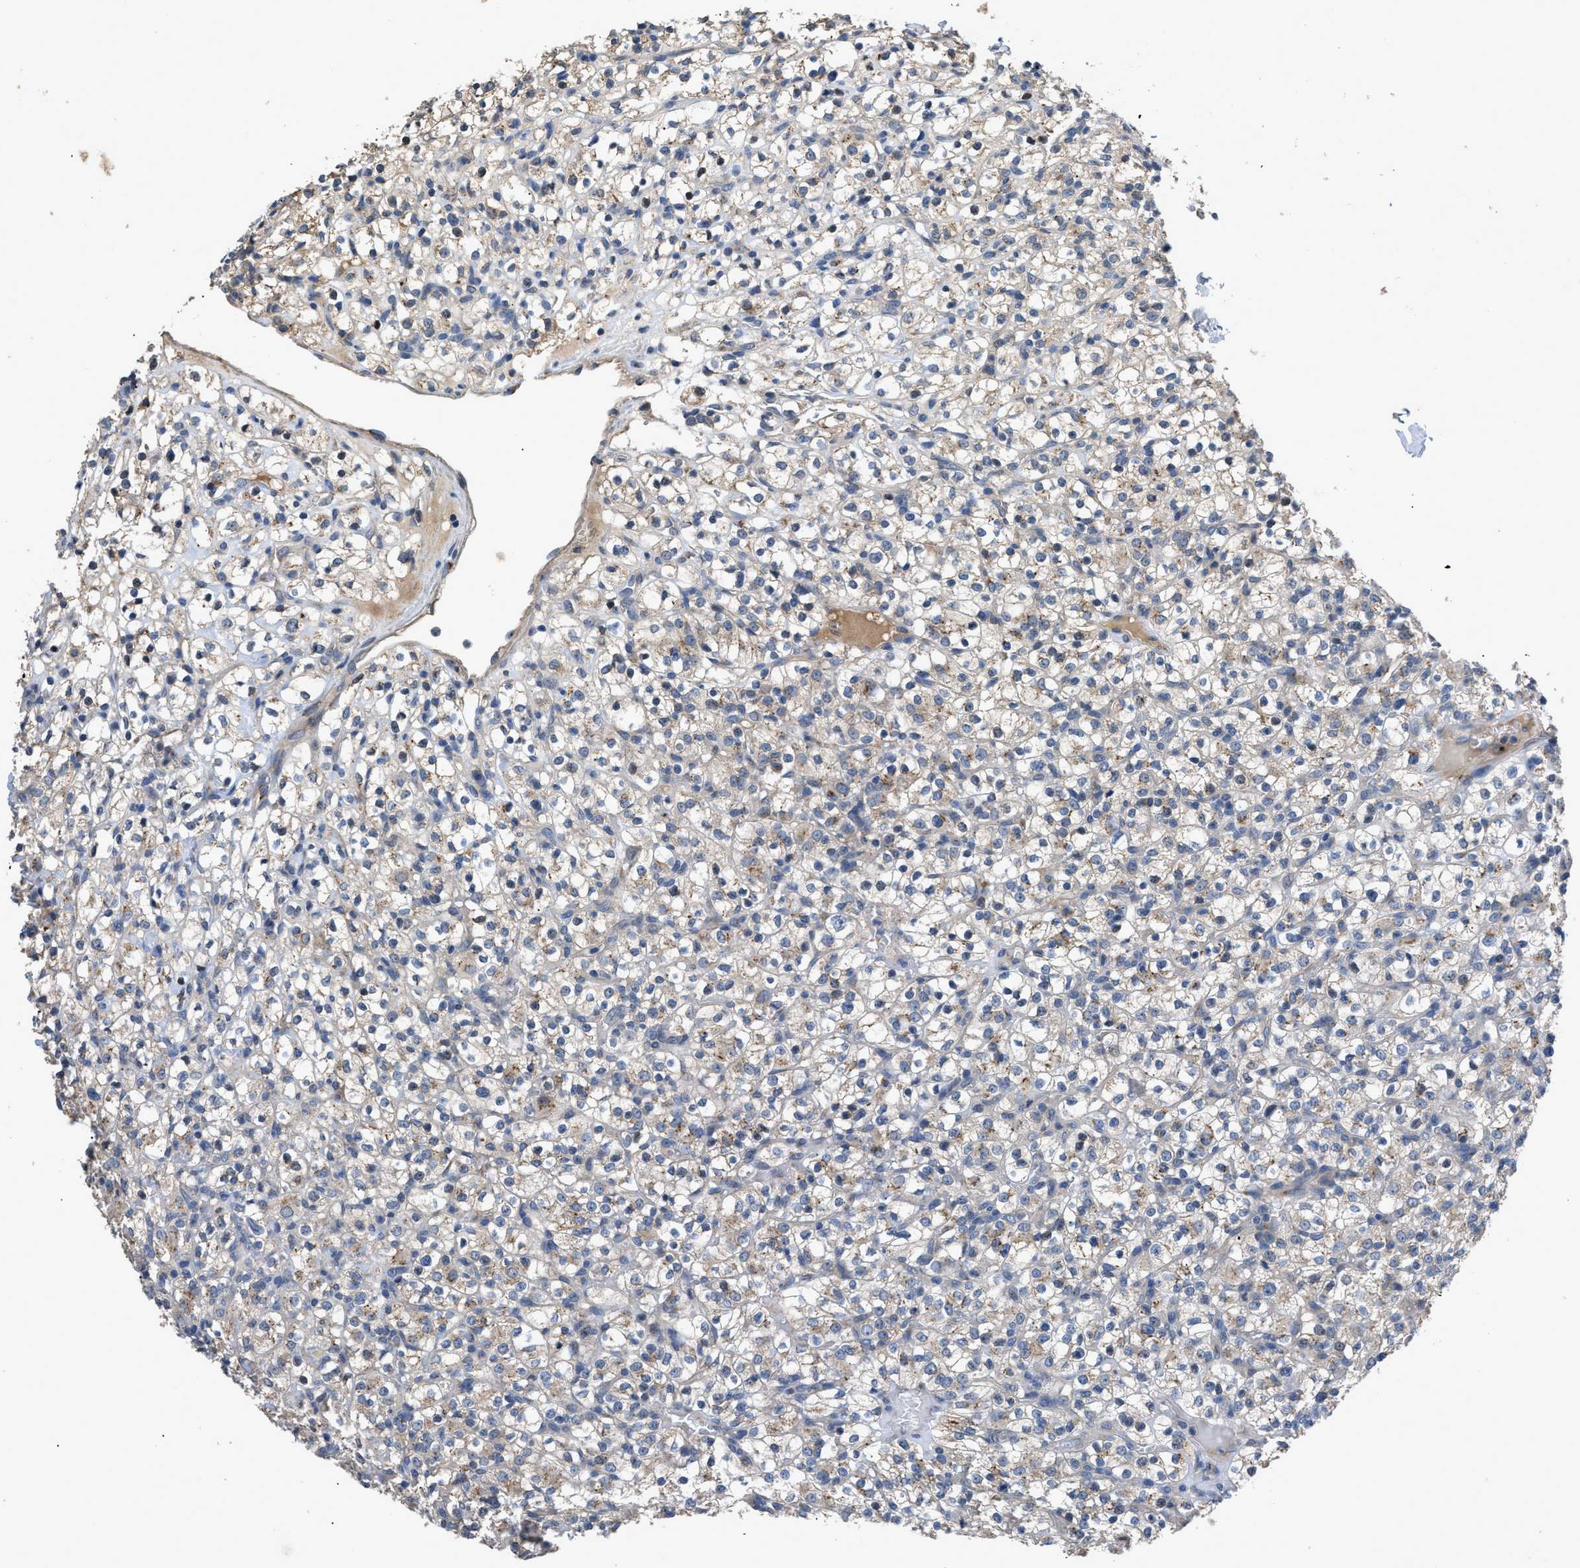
{"staining": {"intensity": "weak", "quantity": "<25%", "location": "cytoplasmic/membranous"}, "tissue": "renal cancer", "cell_type": "Tumor cells", "image_type": "cancer", "snomed": [{"axis": "morphology", "description": "Normal tissue, NOS"}, {"axis": "morphology", "description": "Adenocarcinoma, NOS"}, {"axis": "topography", "description": "Kidney"}], "caption": "Tumor cells are negative for protein expression in human adenocarcinoma (renal).", "gene": "SIK2", "patient": {"sex": "female", "age": 72}}